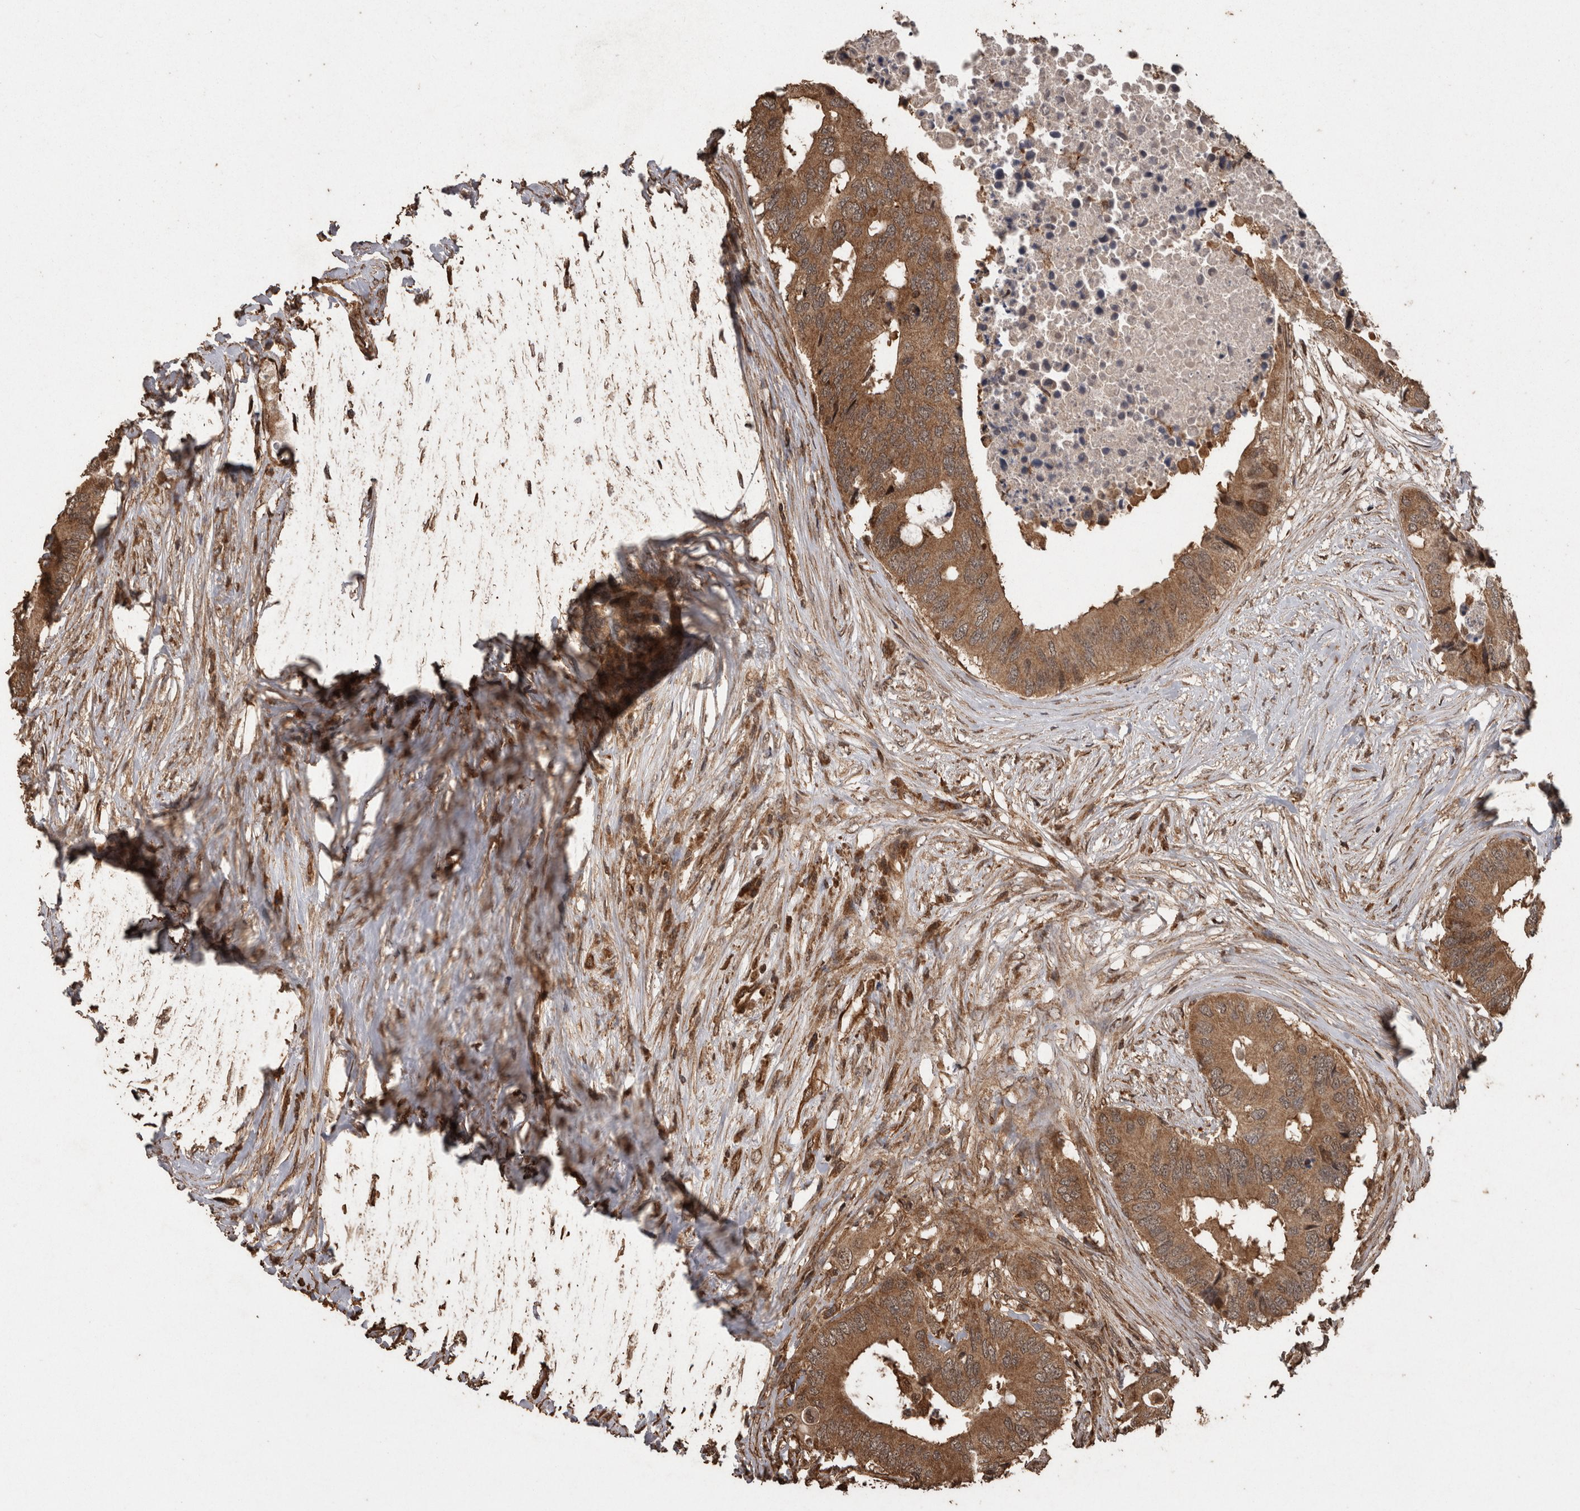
{"staining": {"intensity": "moderate", "quantity": ">75%", "location": "cytoplasmic/membranous"}, "tissue": "colorectal cancer", "cell_type": "Tumor cells", "image_type": "cancer", "snomed": [{"axis": "morphology", "description": "Adenocarcinoma, NOS"}, {"axis": "topography", "description": "Colon"}], "caption": "Immunohistochemical staining of human colorectal cancer demonstrates moderate cytoplasmic/membranous protein positivity in about >75% of tumor cells.", "gene": "PINK1", "patient": {"sex": "male", "age": 71}}